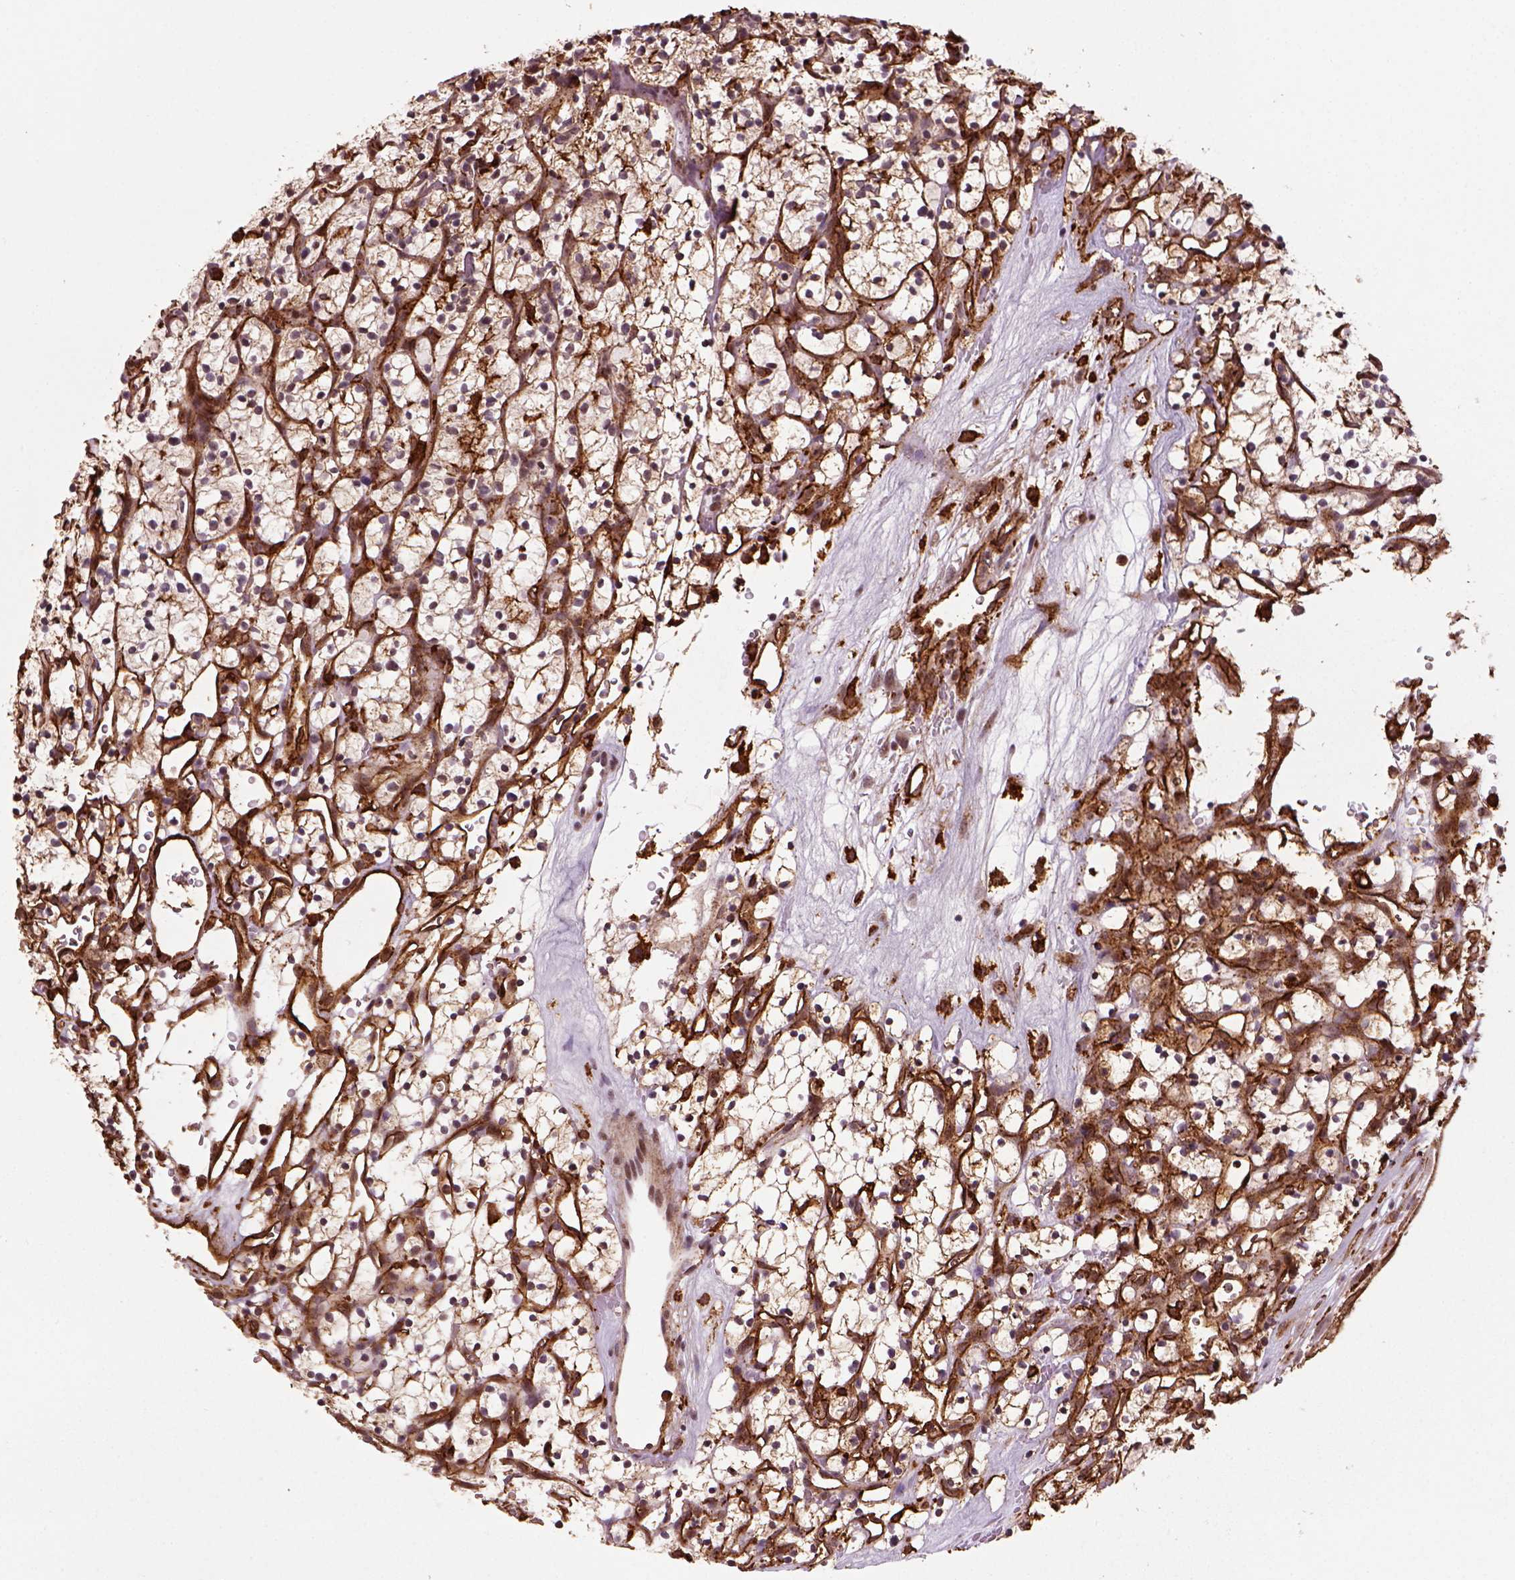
{"staining": {"intensity": "strong", "quantity": "25%-75%", "location": "cytoplasmic/membranous"}, "tissue": "renal cancer", "cell_type": "Tumor cells", "image_type": "cancer", "snomed": [{"axis": "morphology", "description": "Adenocarcinoma, NOS"}, {"axis": "topography", "description": "Kidney"}], "caption": "Immunohistochemistry (IHC) of renal cancer demonstrates high levels of strong cytoplasmic/membranous staining in approximately 25%-75% of tumor cells. The staining is performed using DAB brown chromogen to label protein expression. The nuclei are counter-stained blue using hematoxylin.", "gene": "MARCKS", "patient": {"sex": "female", "age": 64}}